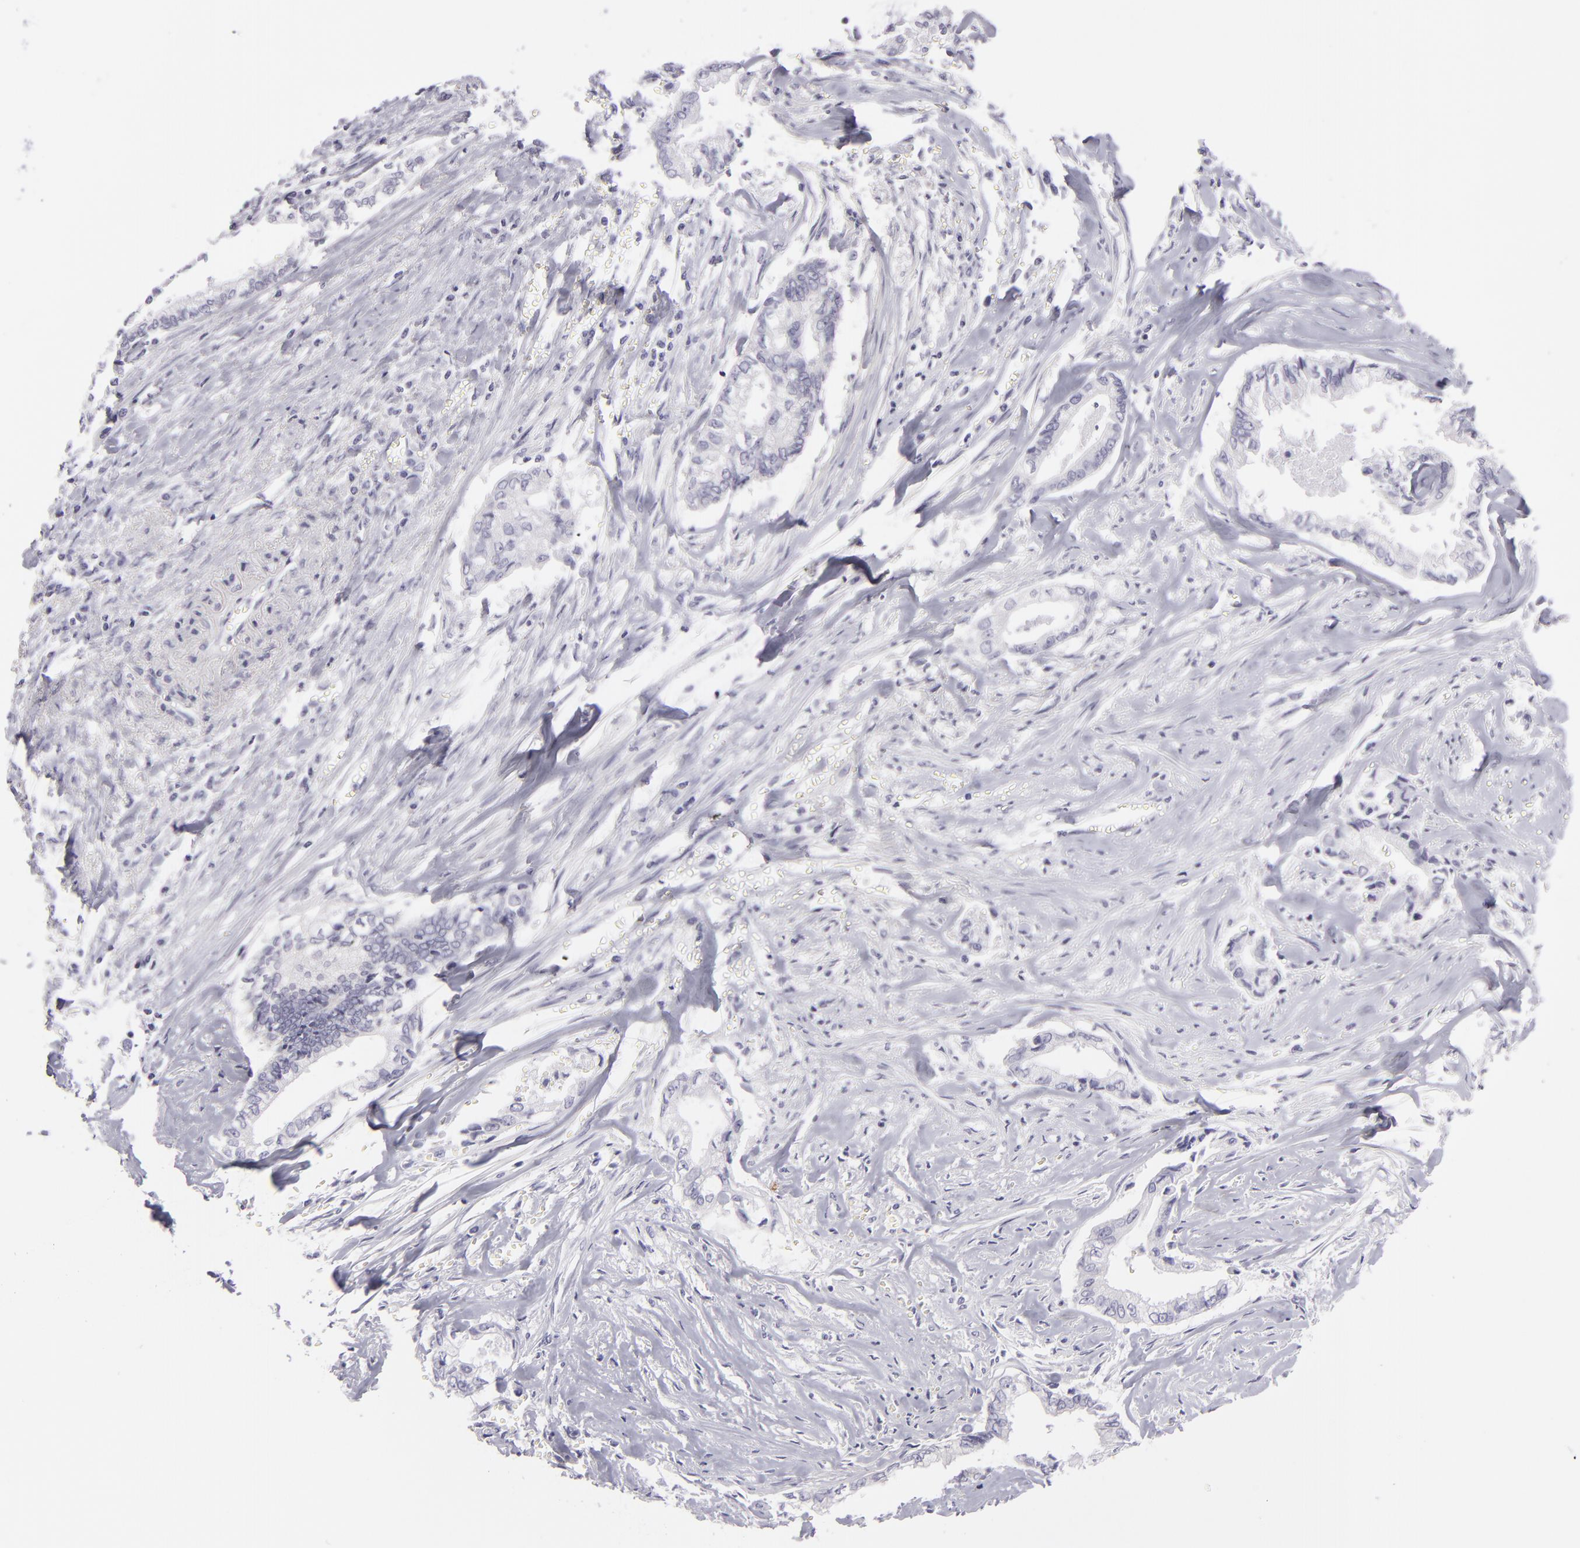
{"staining": {"intensity": "negative", "quantity": "none", "location": "none"}, "tissue": "liver cancer", "cell_type": "Tumor cells", "image_type": "cancer", "snomed": [{"axis": "morphology", "description": "Cholangiocarcinoma"}, {"axis": "topography", "description": "Liver"}], "caption": "IHC of cholangiocarcinoma (liver) exhibits no positivity in tumor cells.", "gene": "DLG4", "patient": {"sex": "male", "age": 57}}